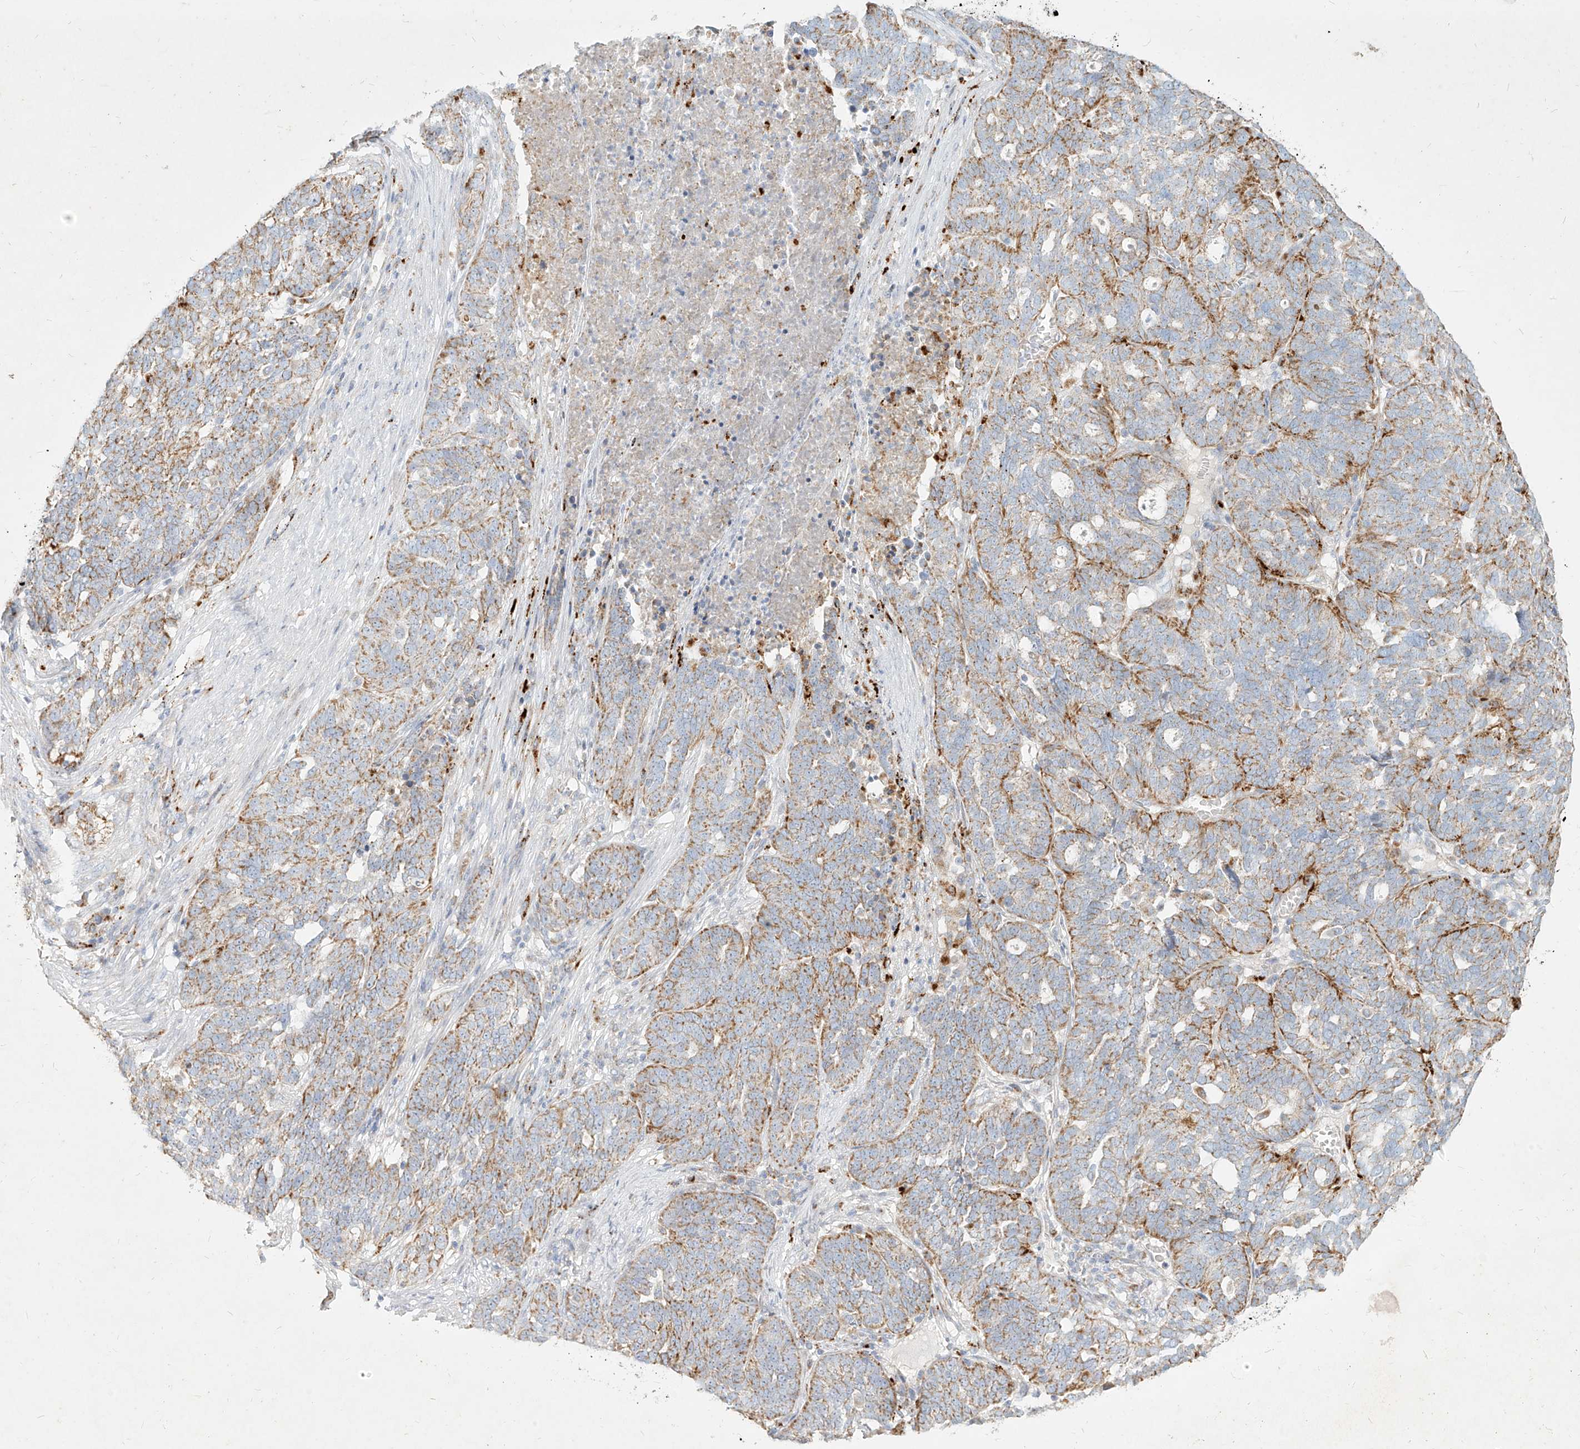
{"staining": {"intensity": "moderate", "quantity": "25%-75%", "location": "cytoplasmic/membranous"}, "tissue": "ovarian cancer", "cell_type": "Tumor cells", "image_type": "cancer", "snomed": [{"axis": "morphology", "description": "Cystadenocarcinoma, serous, NOS"}, {"axis": "topography", "description": "Ovary"}], "caption": "Brown immunohistochemical staining in human serous cystadenocarcinoma (ovarian) displays moderate cytoplasmic/membranous positivity in approximately 25%-75% of tumor cells.", "gene": "MTX2", "patient": {"sex": "female", "age": 59}}